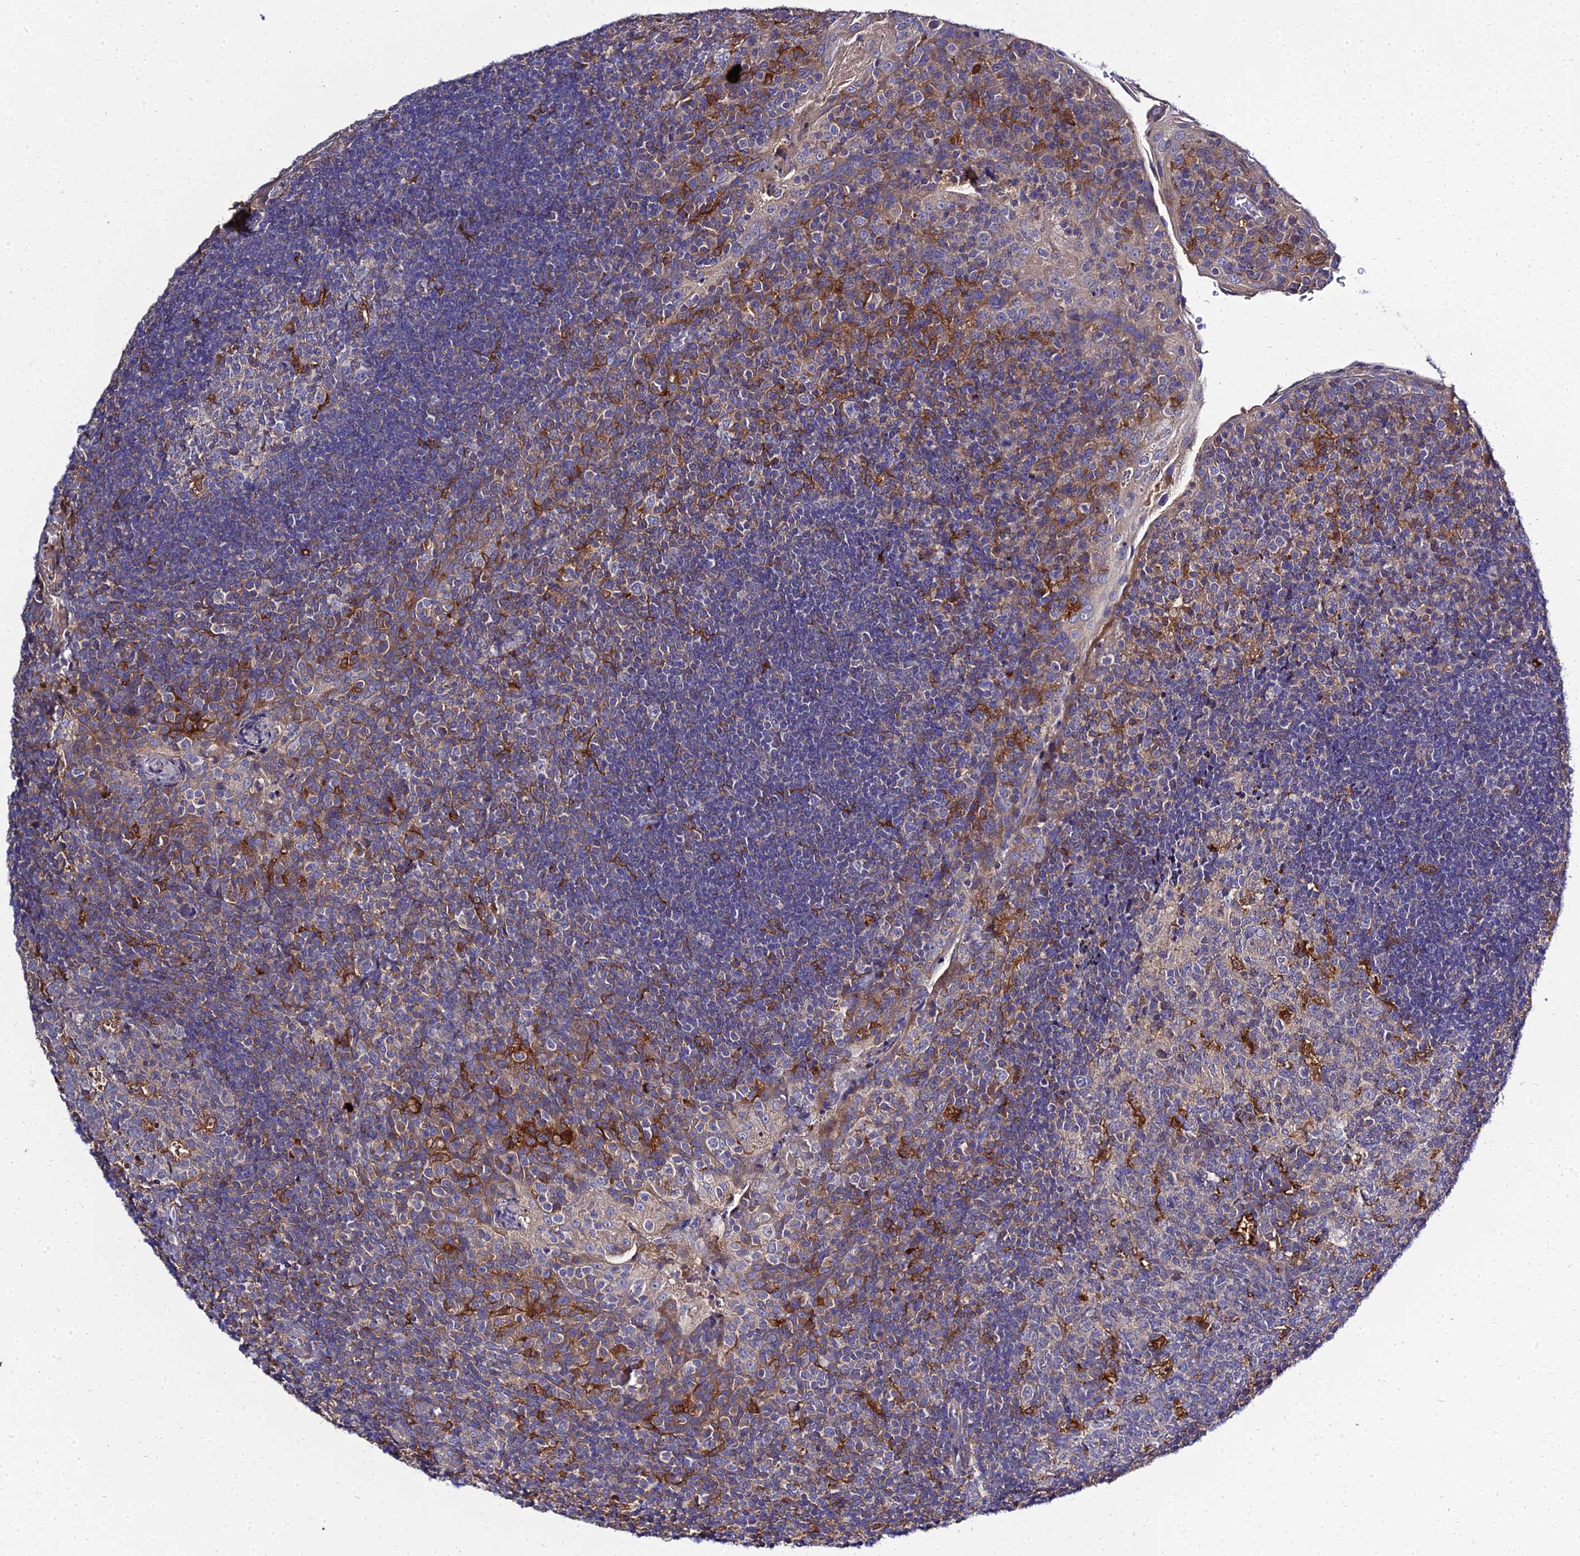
{"staining": {"intensity": "negative", "quantity": "none", "location": "none"}, "tissue": "tonsil", "cell_type": "Germinal center cells", "image_type": "normal", "snomed": [{"axis": "morphology", "description": "Normal tissue, NOS"}, {"axis": "topography", "description": "Tonsil"}], "caption": "This is an IHC image of benign human tonsil. There is no expression in germinal center cells.", "gene": "C2orf69", "patient": {"sex": "male", "age": 17}}